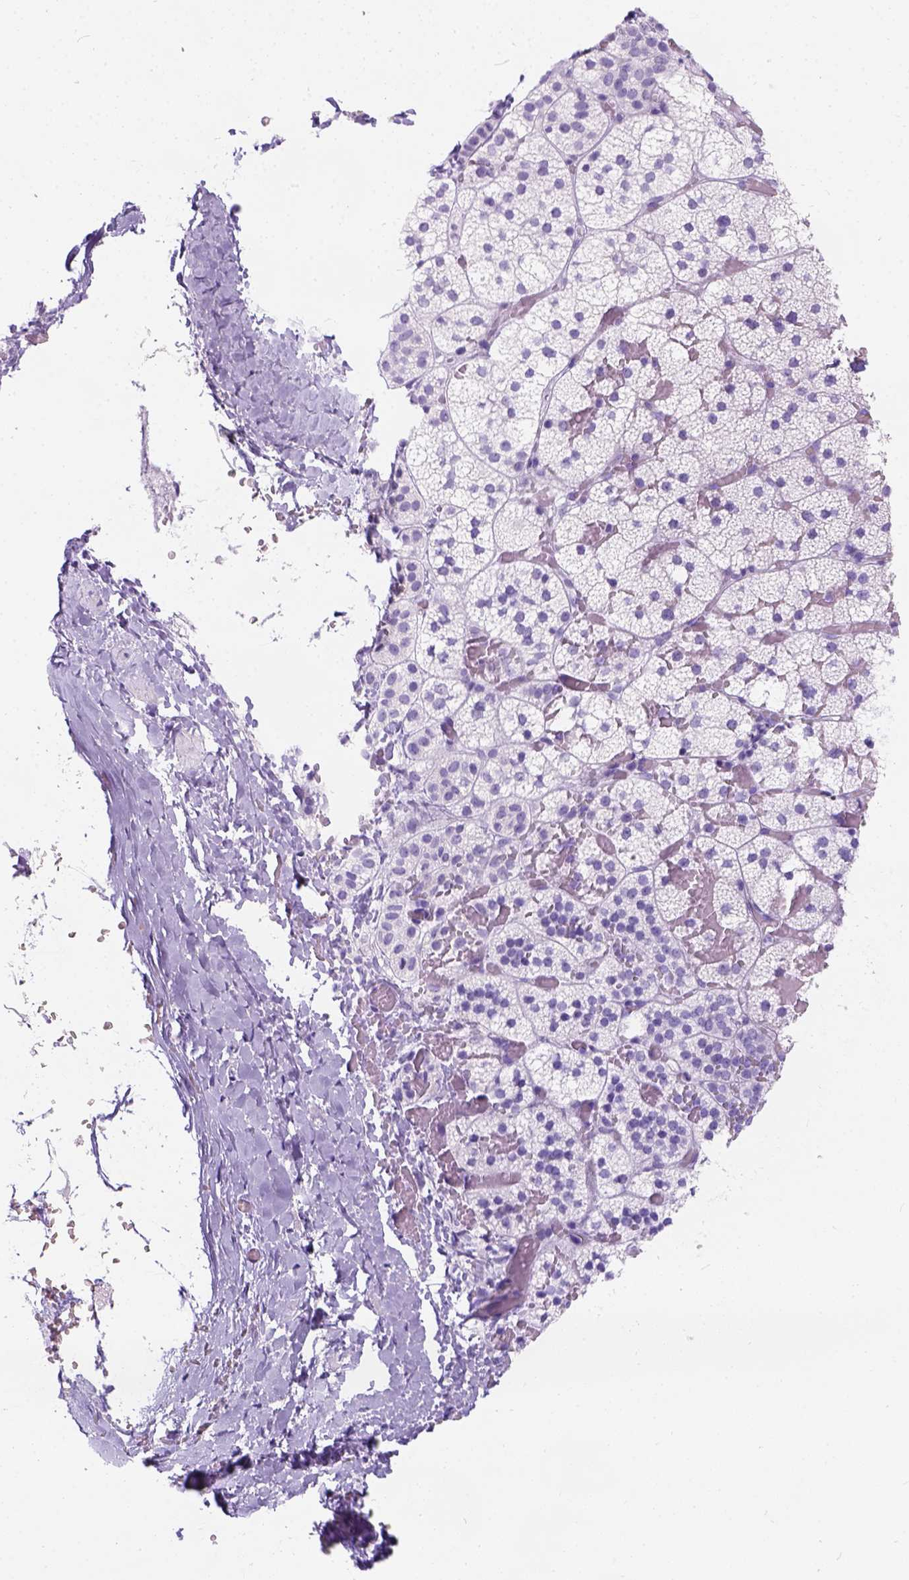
{"staining": {"intensity": "negative", "quantity": "none", "location": "none"}, "tissue": "adrenal gland", "cell_type": "Glandular cells", "image_type": "normal", "snomed": [{"axis": "morphology", "description": "Normal tissue, NOS"}, {"axis": "topography", "description": "Adrenal gland"}], "caption": "This is a image of IHC staining of normal adrenal gland, which shows no expression in glandular cells.", "gene": "C7orf57", "patient": {"sex": "male", "age": 53}}